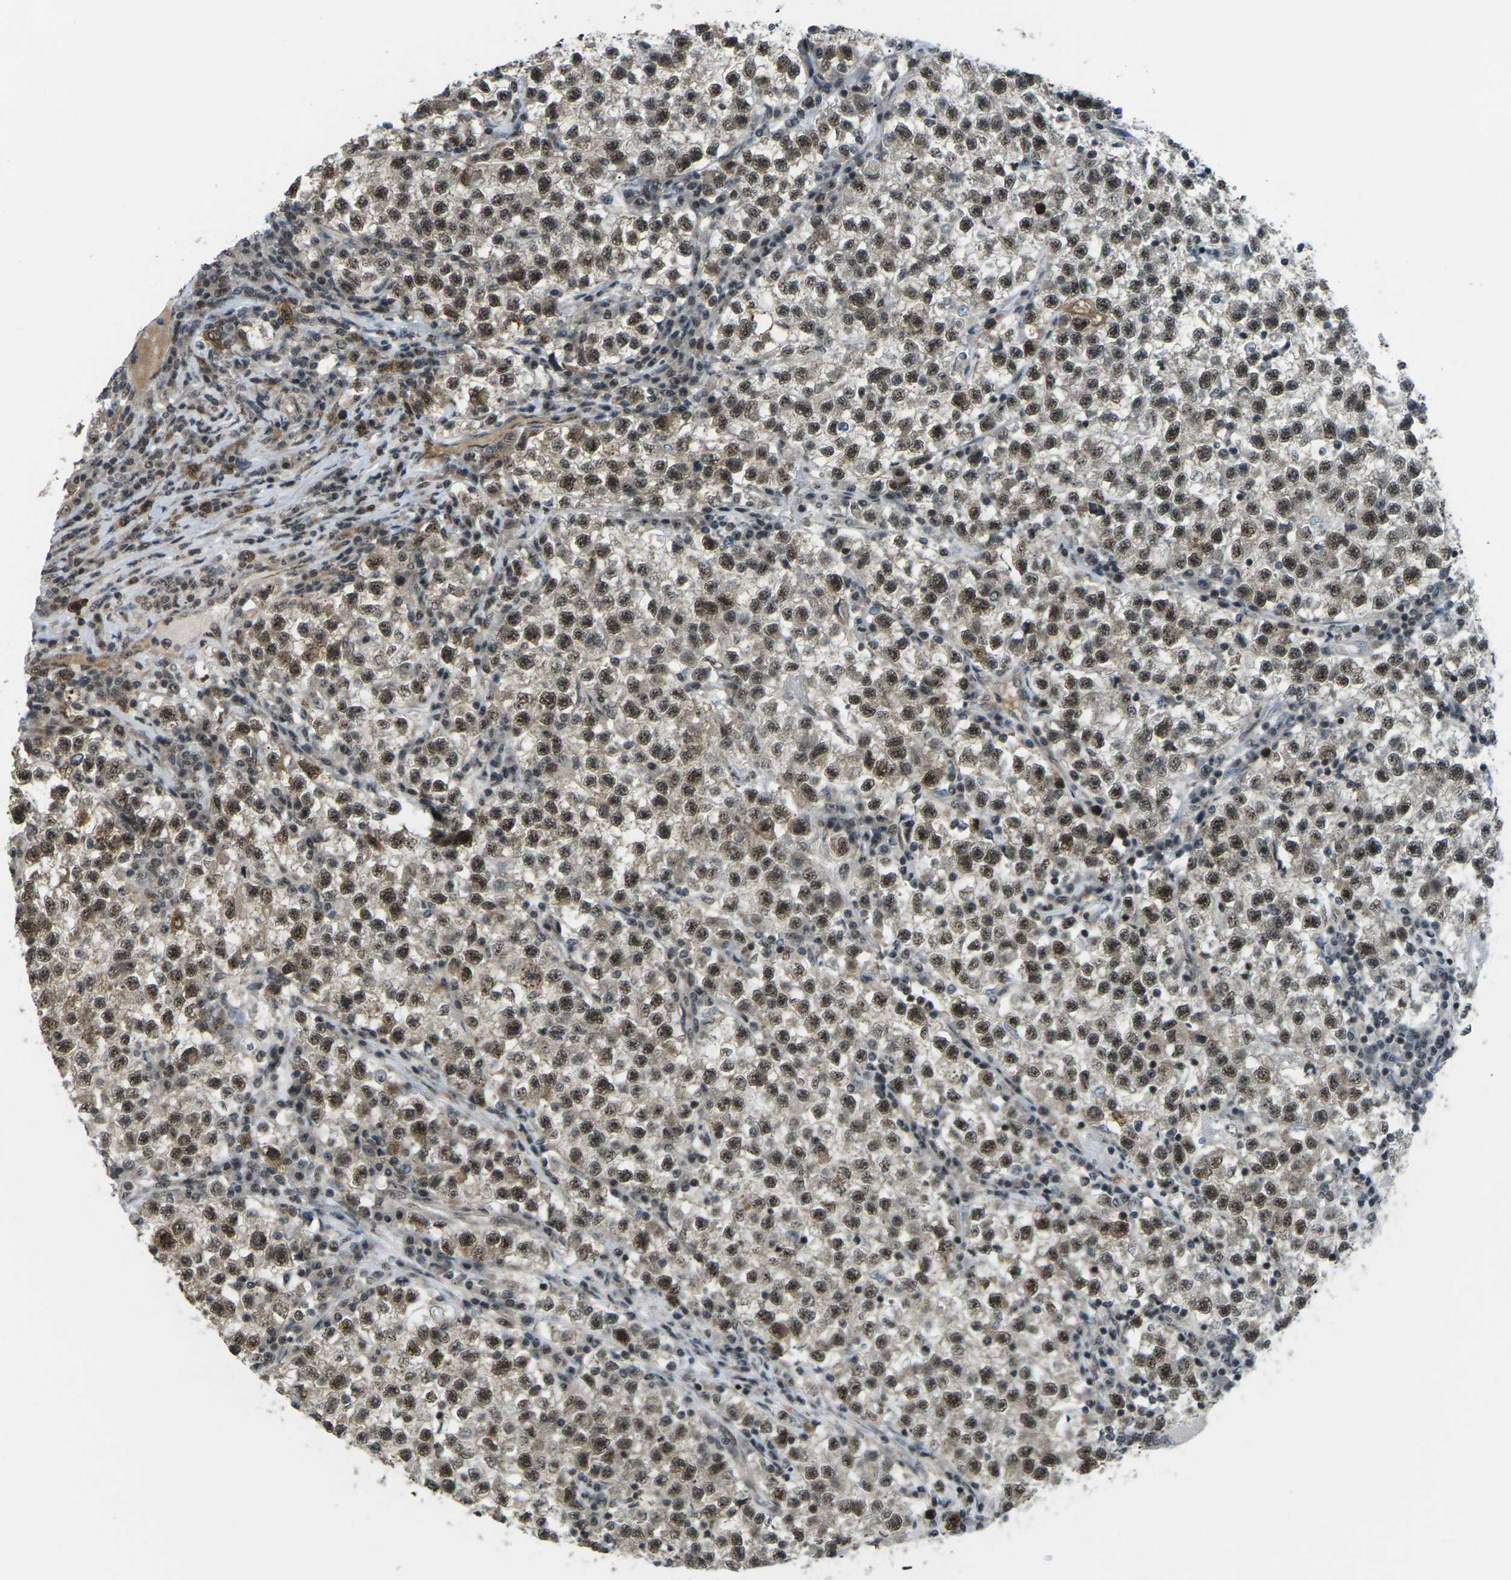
{"staining": {"intensity": "strong", "quantity": ">75%", "location": "nuclear"}, "tissue": "testis cancer", "cell_type": "Tumor cells", "image_type": "cancer", "snomed": [{"axis": "morphology", "description": "Seminoma, NOS"}, {"axis": "topography", "description": "Testis"}], "caption": "An image of human testis cancer stained for a protein demonstrates strong nuclear brown staining in tumor cells.", "gene": "UBE2S", "patient": {"sex": "male", "age": 22}}